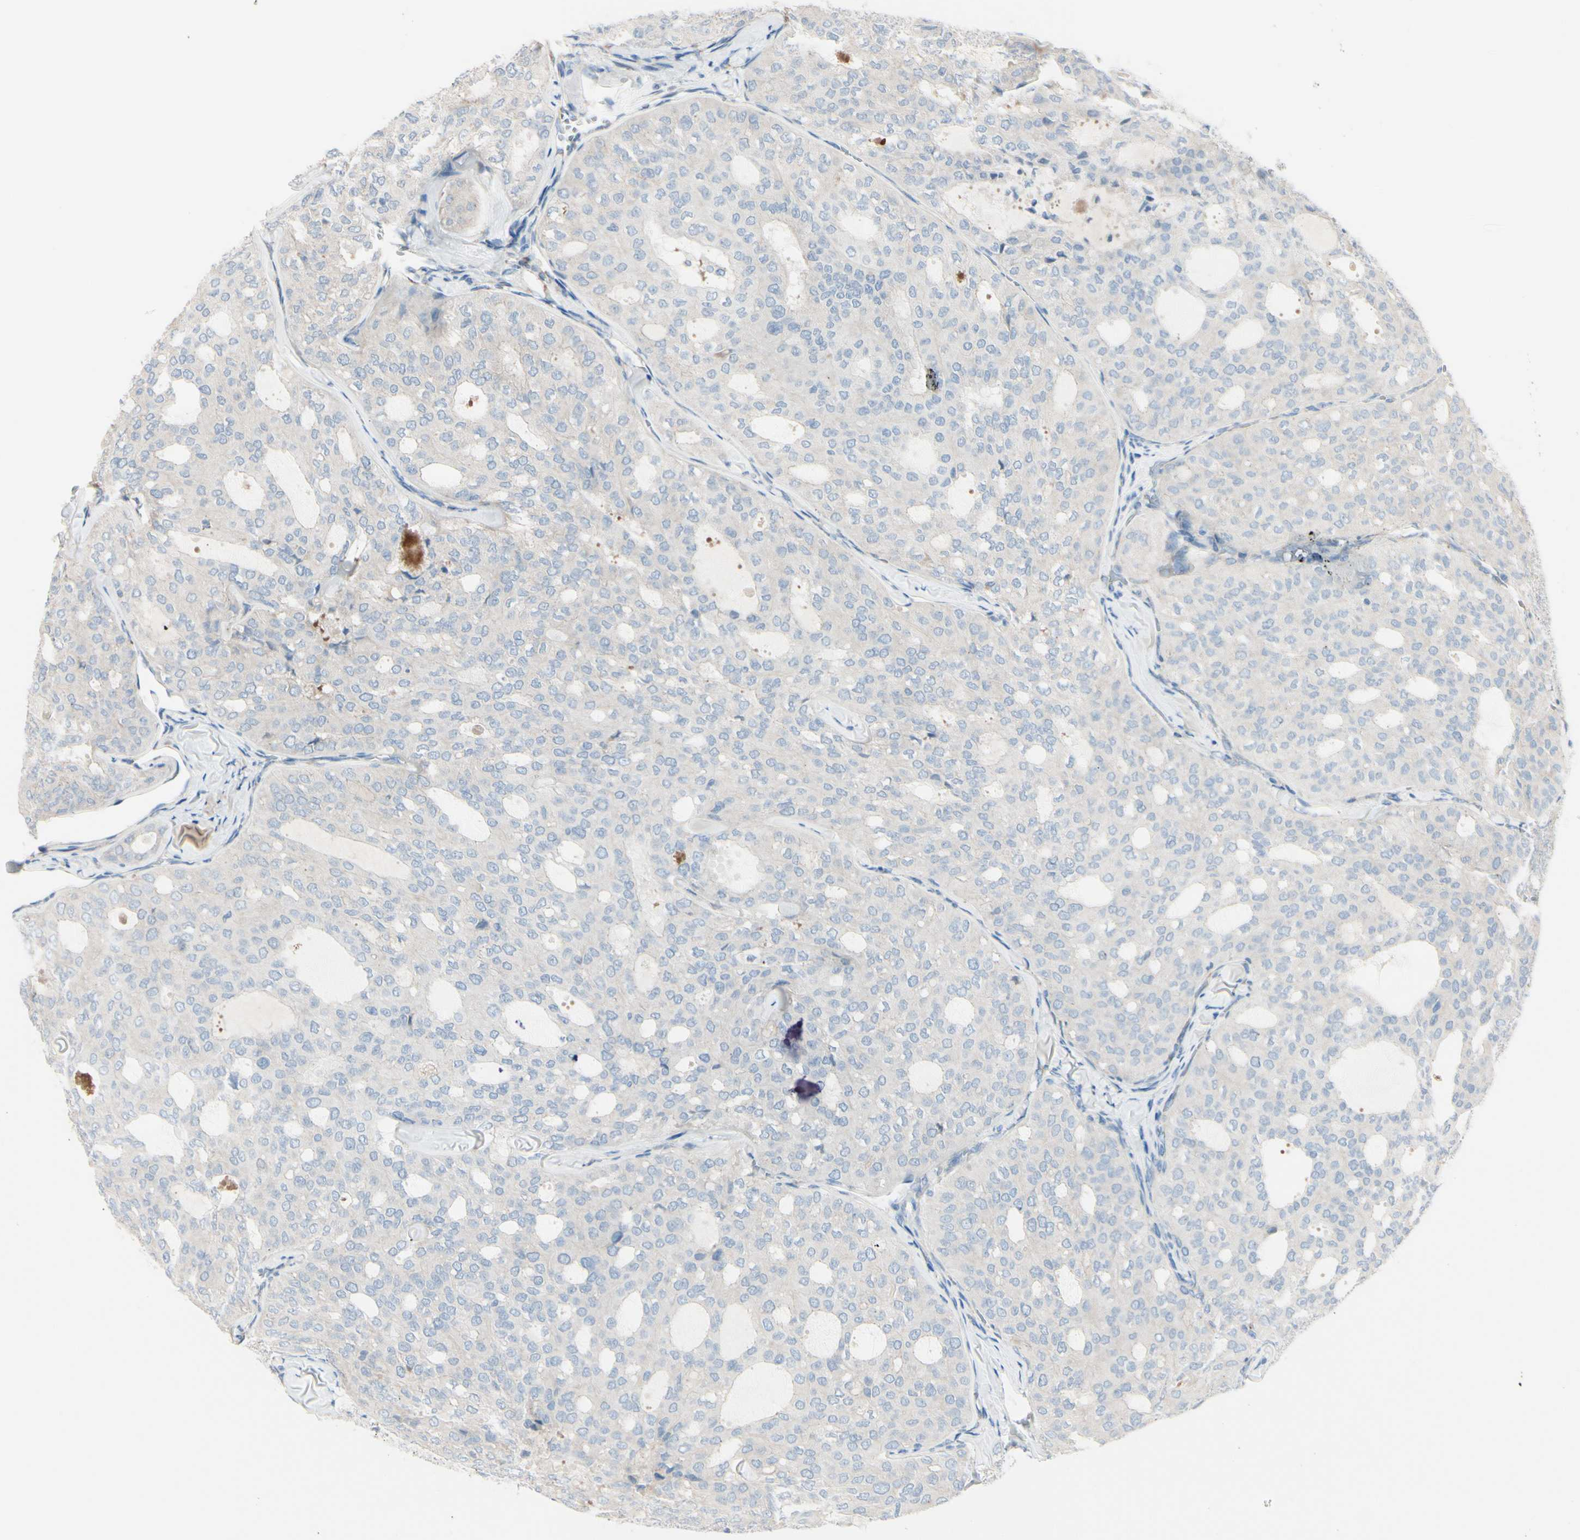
{"staining": {"intensity": "negative", "quantity": "none", "location": "none"}, "tissue": "thyroid cancer", "cell_type": "Tumor cells", "image_type": "cancer", "snomed": [{"axis": "morphology", "description": "Follicular adenoma carcinoma, NOS"}, {"axis": "topography", "description": "Thyroid gland"}], "caption": "Thyroid follicular adenoma carcinoma stained for a protein using immunohistochemistry (IHC) exhibits no expression tumor cells.", "gene": "EPHA3", "patient": {"sex": "male", "age": 75}}